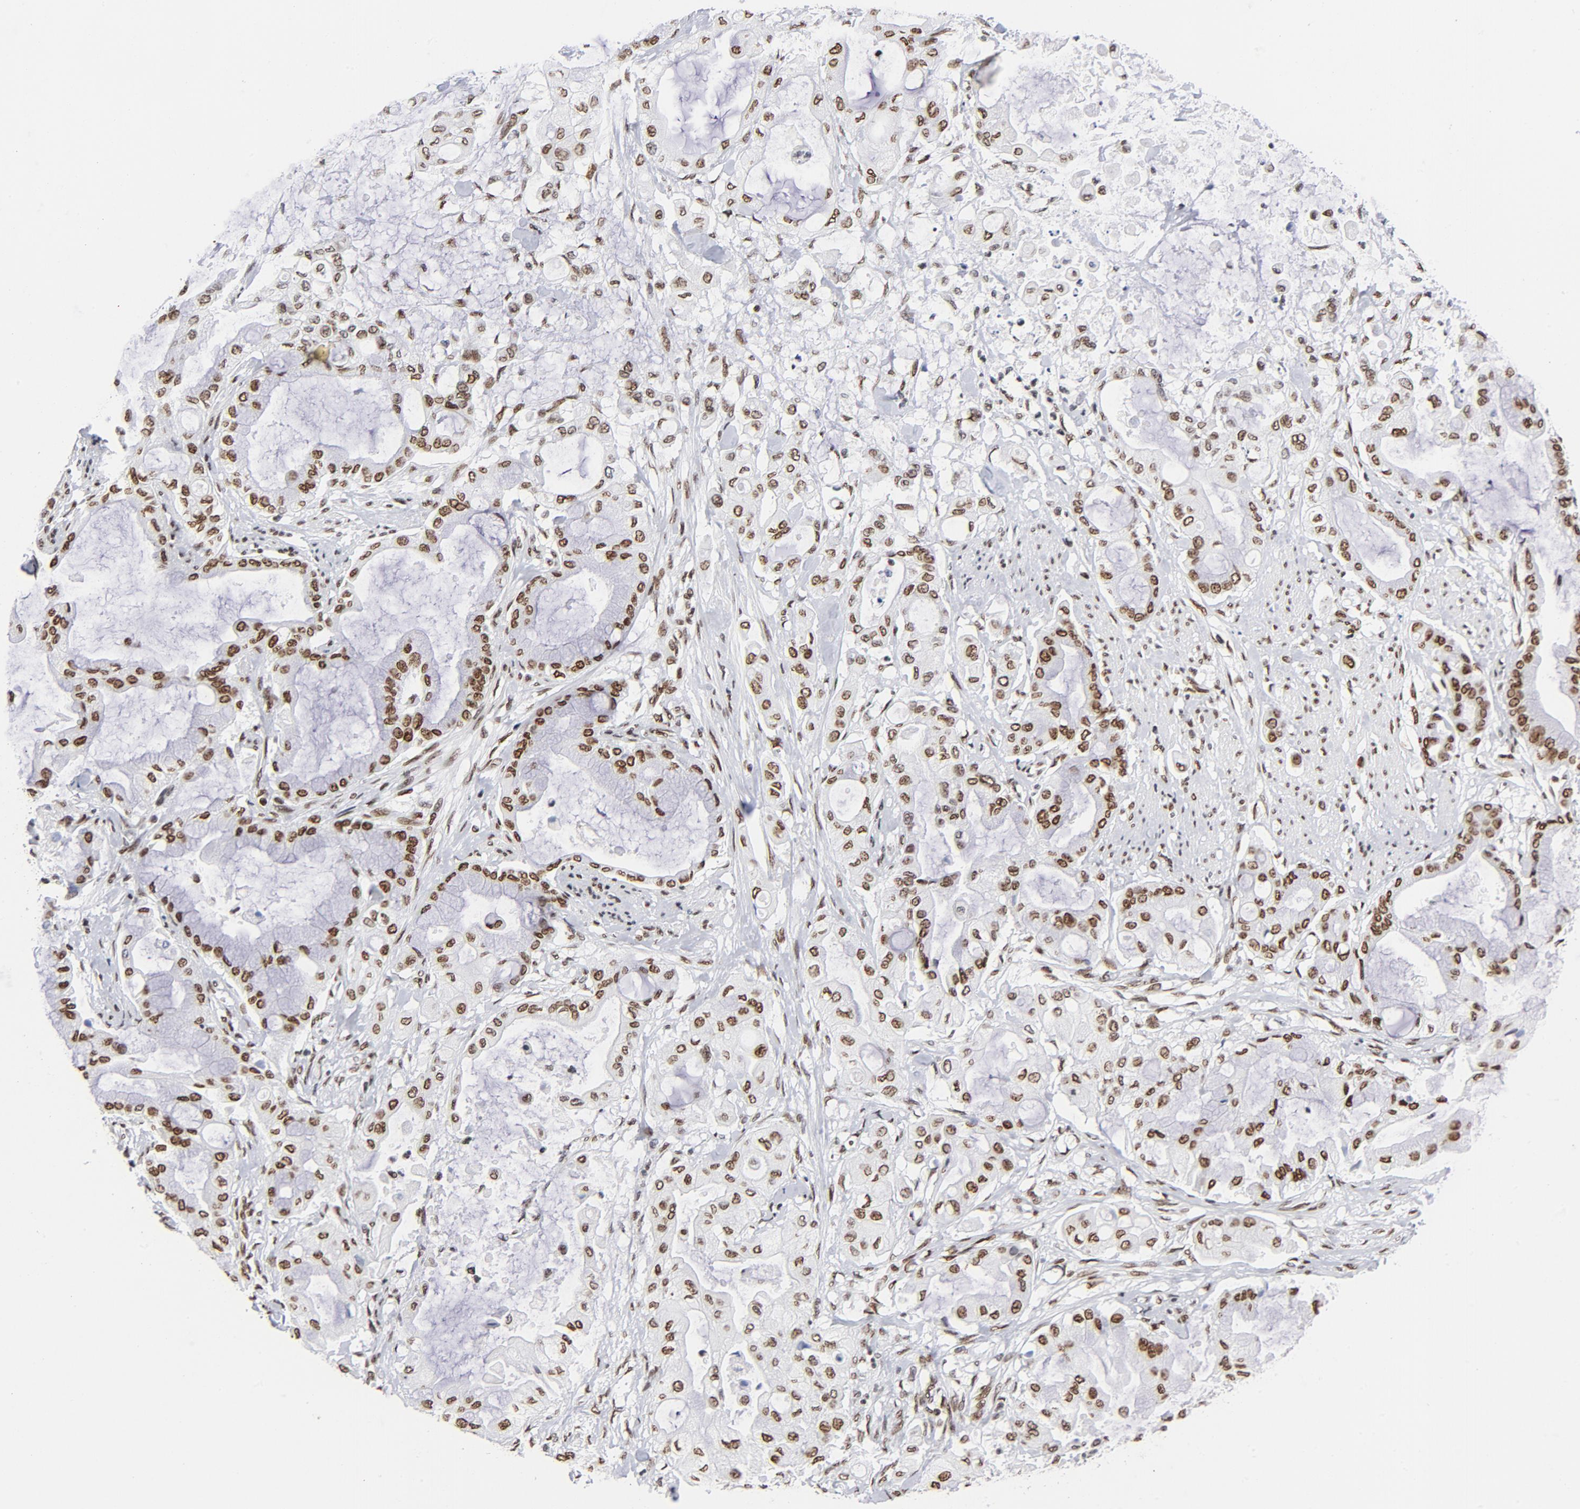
{"staining": {"intensity": "moderate", "quantity": ">75%", "location": "cytoplasmic/membranous,nuclear"}, "tissue": "pancreatic cancer", "cell_type": "Tumor cells", "image_type": "cancer", "snomed": [{"axis": "morphology", "description": "Adenocarcinoma, NOS"}, {"axis": "morphology", "description": "Adenocarcinoma, metastatic, NOS"}, {"axis": "topography", "description": "Lymph node"}, {"axis": "topography", "description": "Pancreas"}, {"axis": "topography", "description": "Duodenum"}], "caption": "The immunohistochemical stain labels moderate cytoplasmic/membranous and nuclear staining in tumor cells of pancreatic cancer (adenocarcinoma) tissue.", "gene": "TOP2B", "patient": {"sex": "female", "age": 64}}